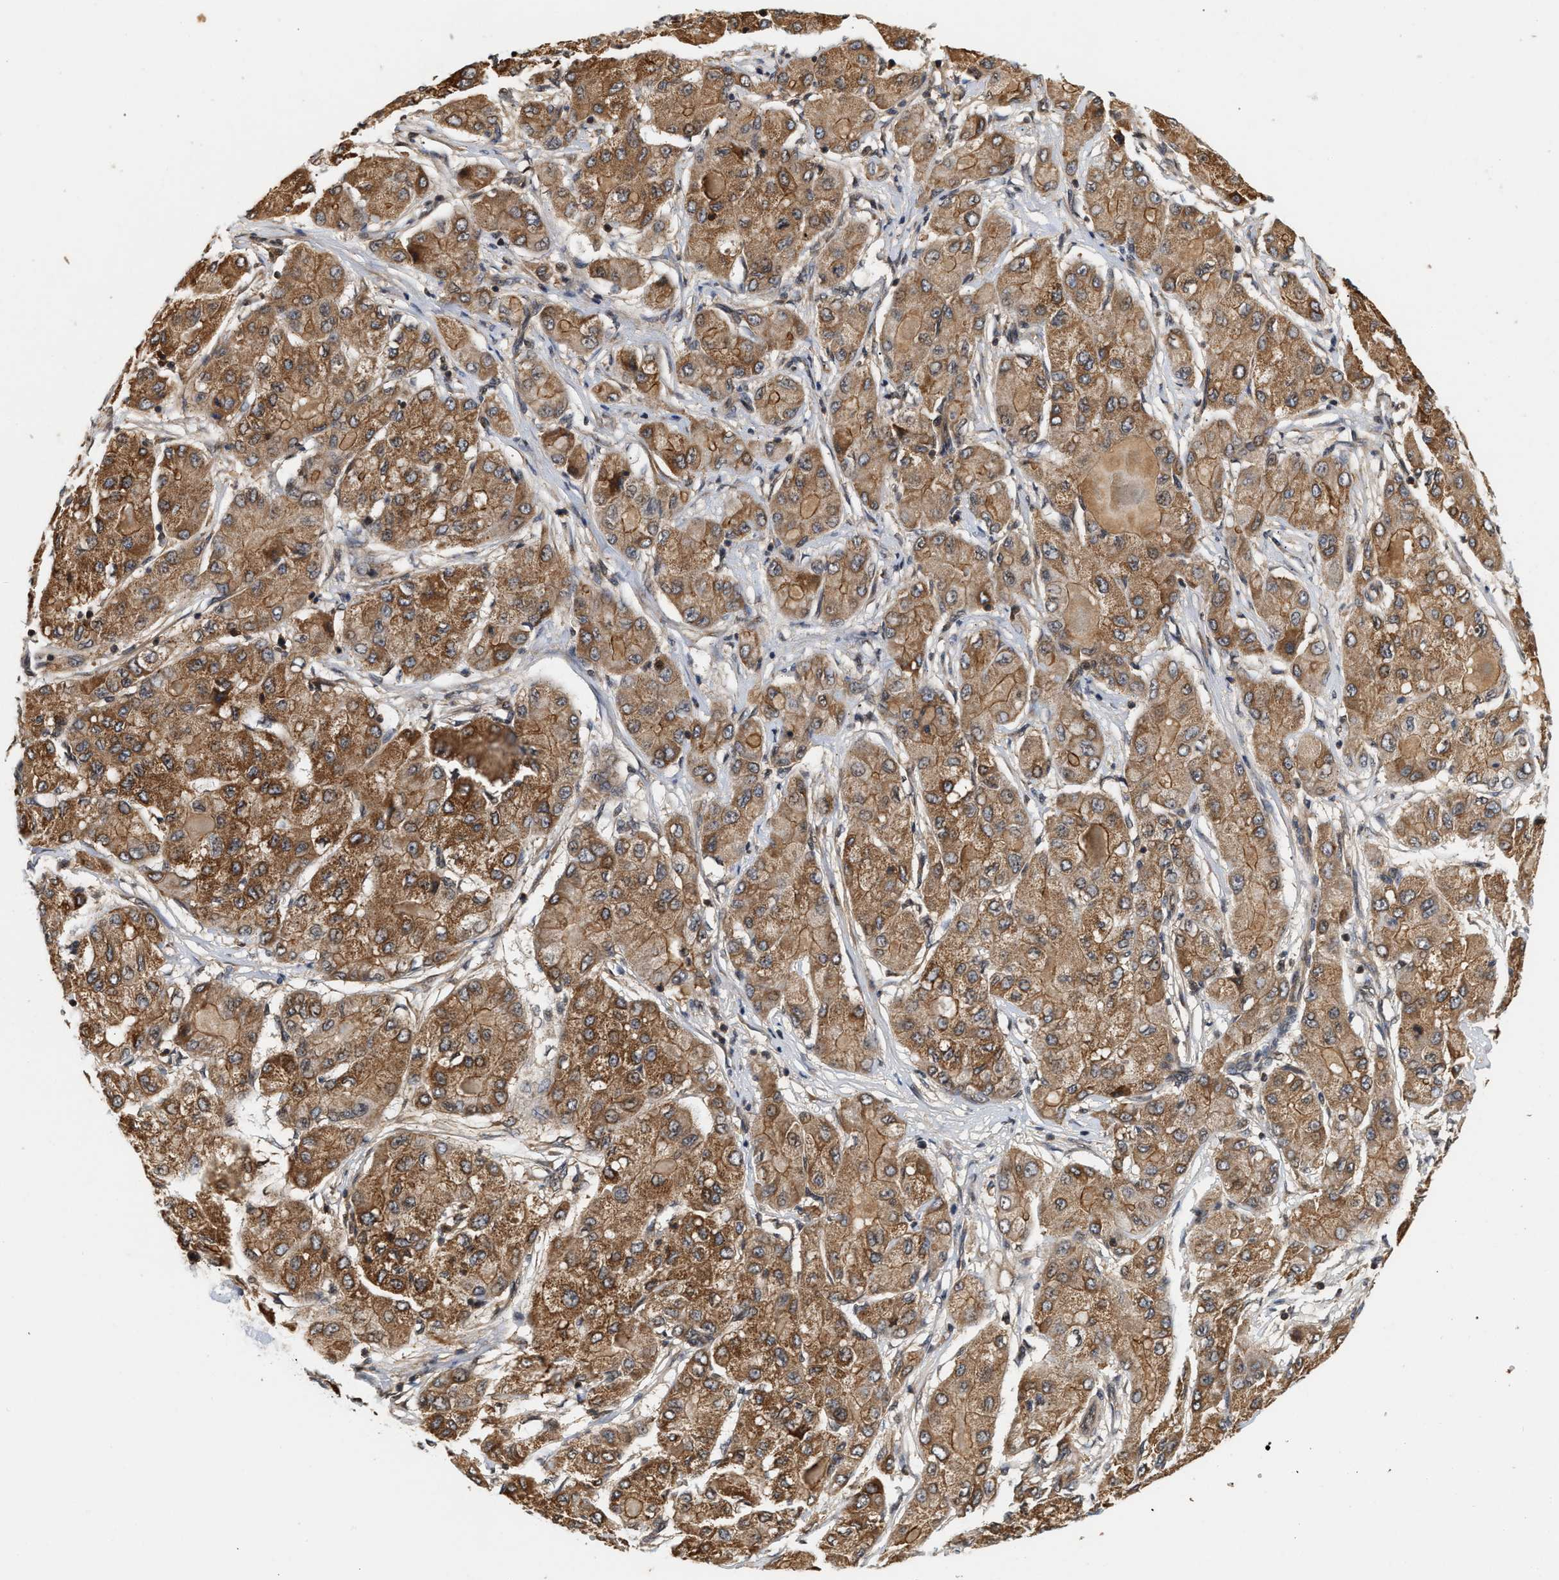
{"staining": {"intensity": "moderate", "quantity": ">75%", "location": "cytoplasmic/membranous,nuclear"}, "tissue": "liver cancer", "cell_type": "Tumor cells", "image_type": "cancer", "snomed": [{"axis": "morphology", "description": "Carcinoma, Hepatocellular, NOS"}, {"axis": "topography", "description": "Liver"}], "caption": "Hepatocellular carcinoma (liver) stained with DAB IHC demonstrates medium levels of moderate cytoplasmic/membranous and nuclear staining in about >75% of tumor cells.", "gene": "ABHD5", "patient": {"sex": "male", "age": 80}}